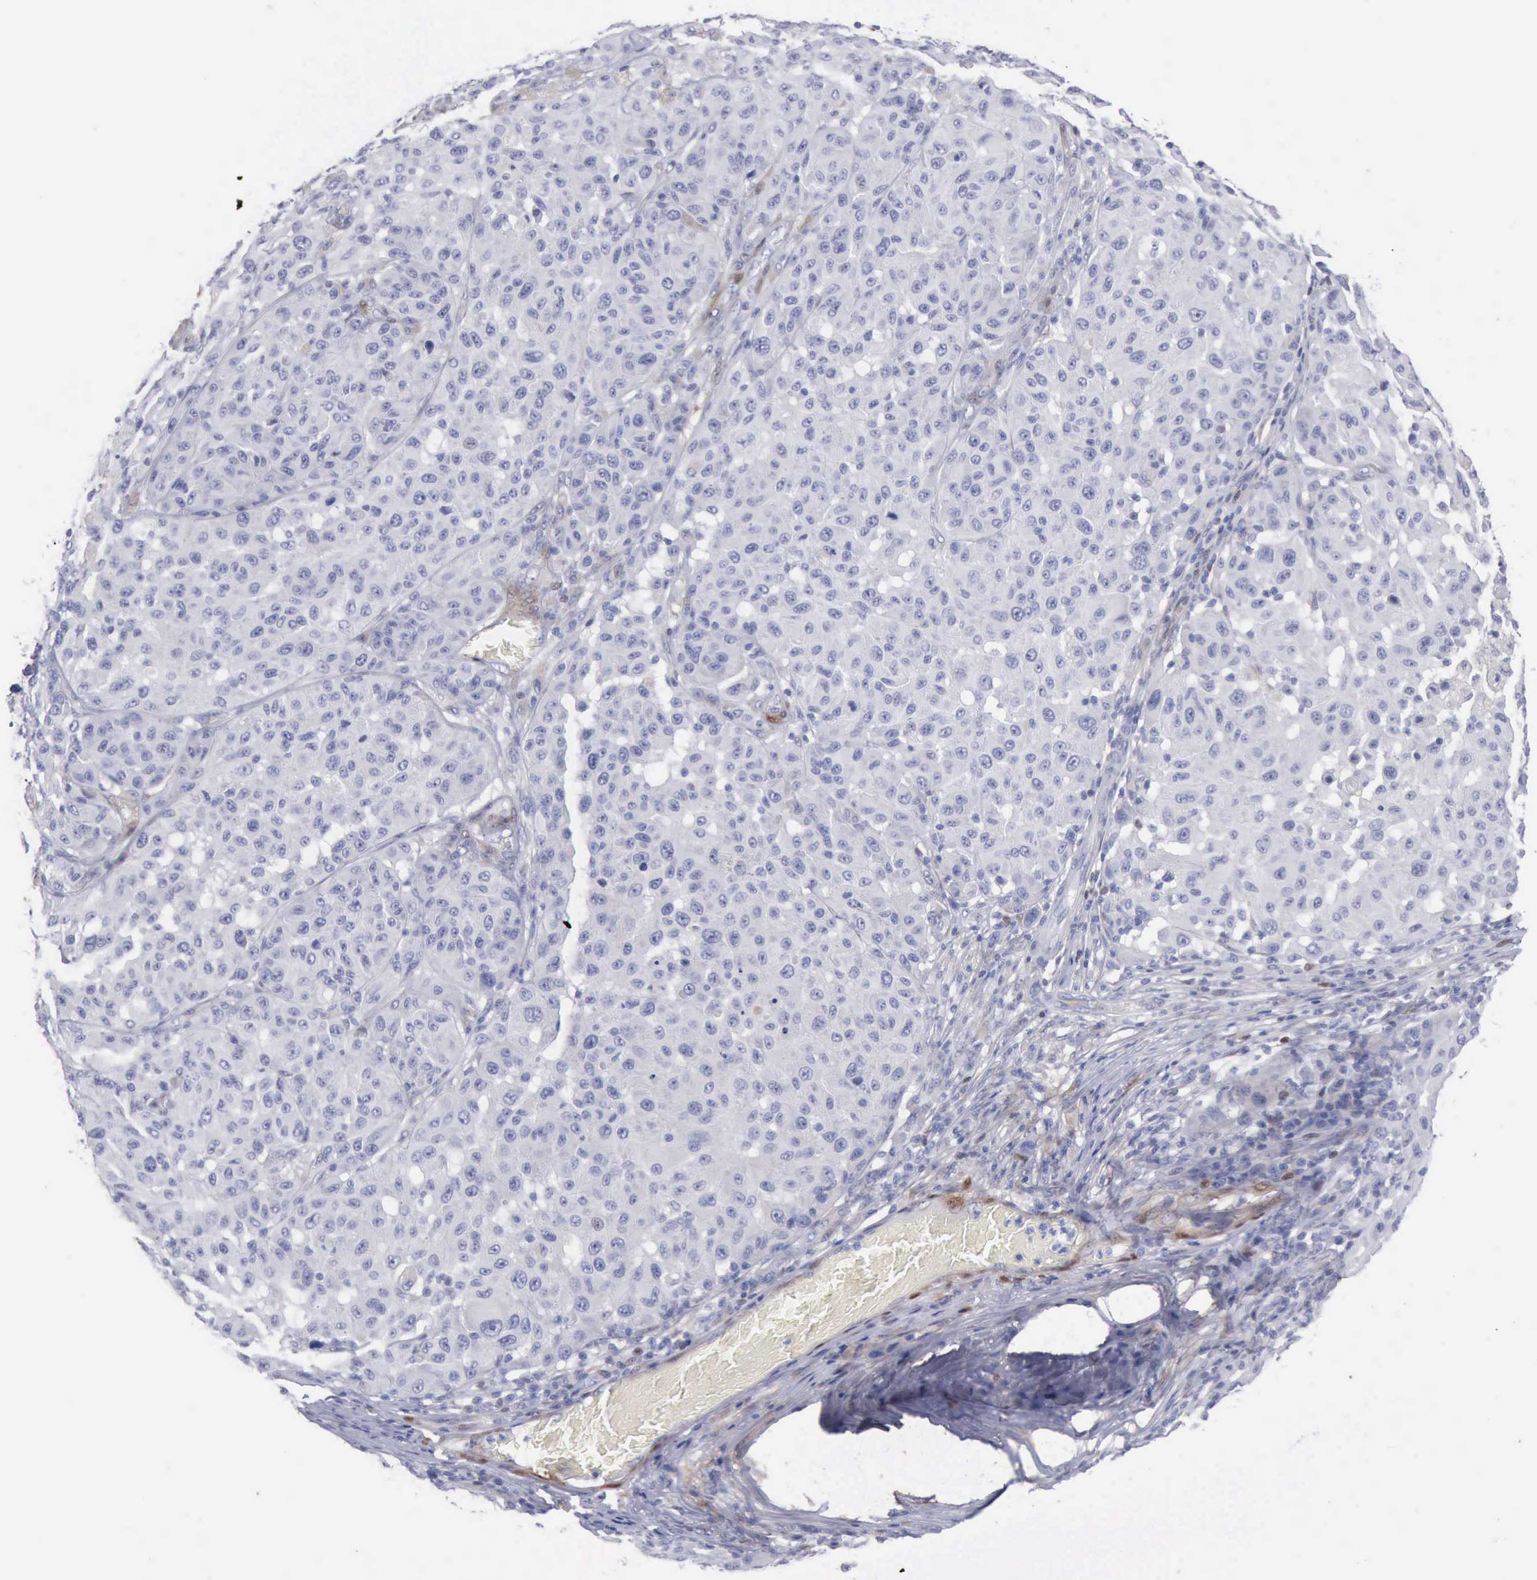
{"staining": {"intensity": "negative", "quantity": "none", "location": "none"}, "tissue": "melanoma", "cell_type": "Tumor cells", "image_type": "cancer", "snomed": [{"axis": "morphology", "description": "Malignant melanoma, NOS"}, {"axis": "topography", "description": "Skin"}], "caption": "An image of human melanoma is negative for staining in tumor cells.", "gene": "FHL1", "patient": {"sex": "female", "age": 77}}